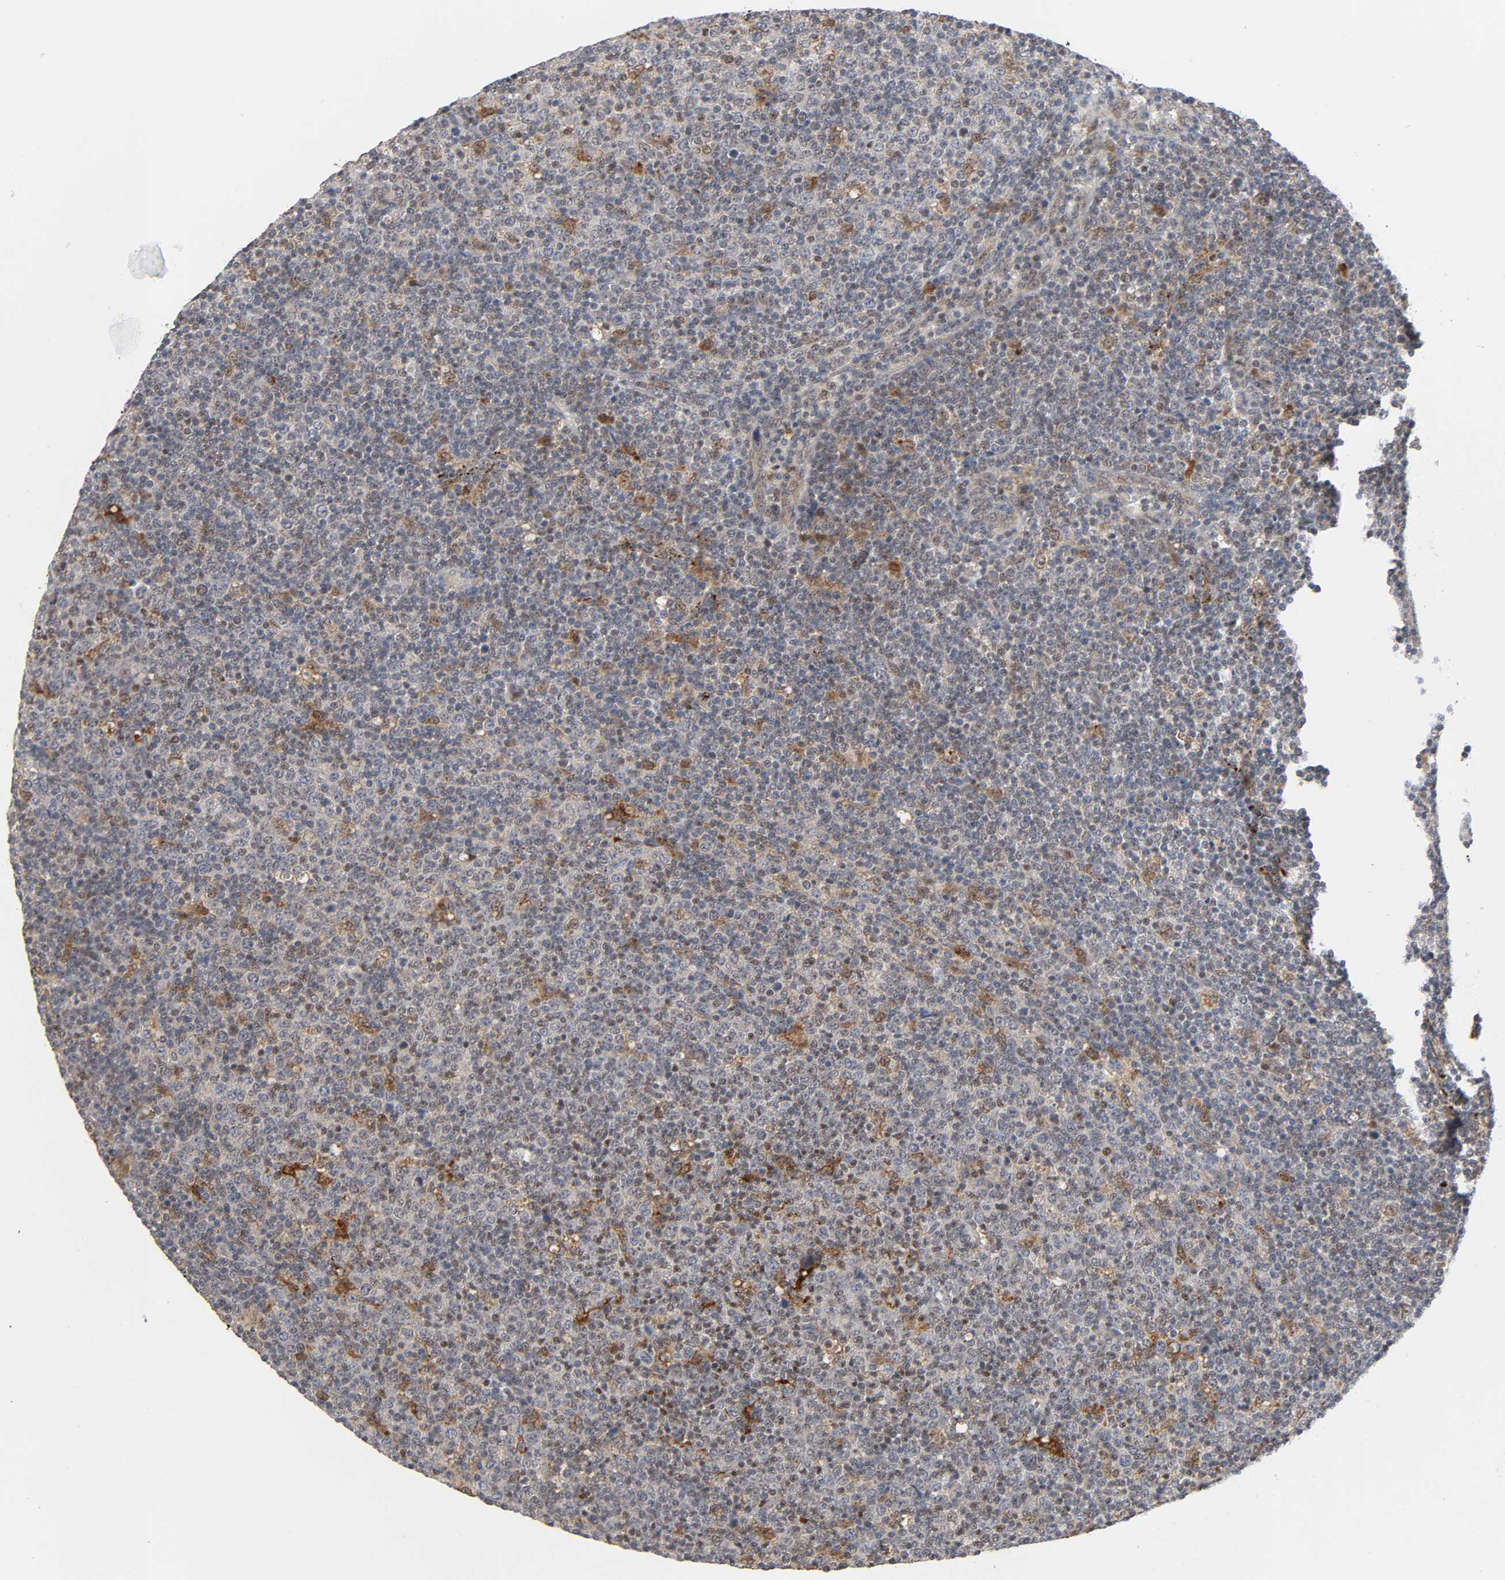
{"staining": {"intensity": "moderate", "quantity": "<25%", "location": "cytoplasmic/membranous,nuclear"}, "tissue": "lymphoma", "cell_type": "Tumor cells", "image_type": "cancer", "snomed": [{"axis": "morphology", "description": "Malignant lymphoma, non-Hodgkin's type, Low grade"}, {"axis": "topography", "description": "Lymph node"}], "caption": "Approximately <25% of tumor cells in human lymphoma display moderate cytoplasmic/membranous and nuclear protein staining as visualized by brown immunohistochemical staining.", "gene": "KAT2B", "patient": {"sex": "male", "age": 70}}